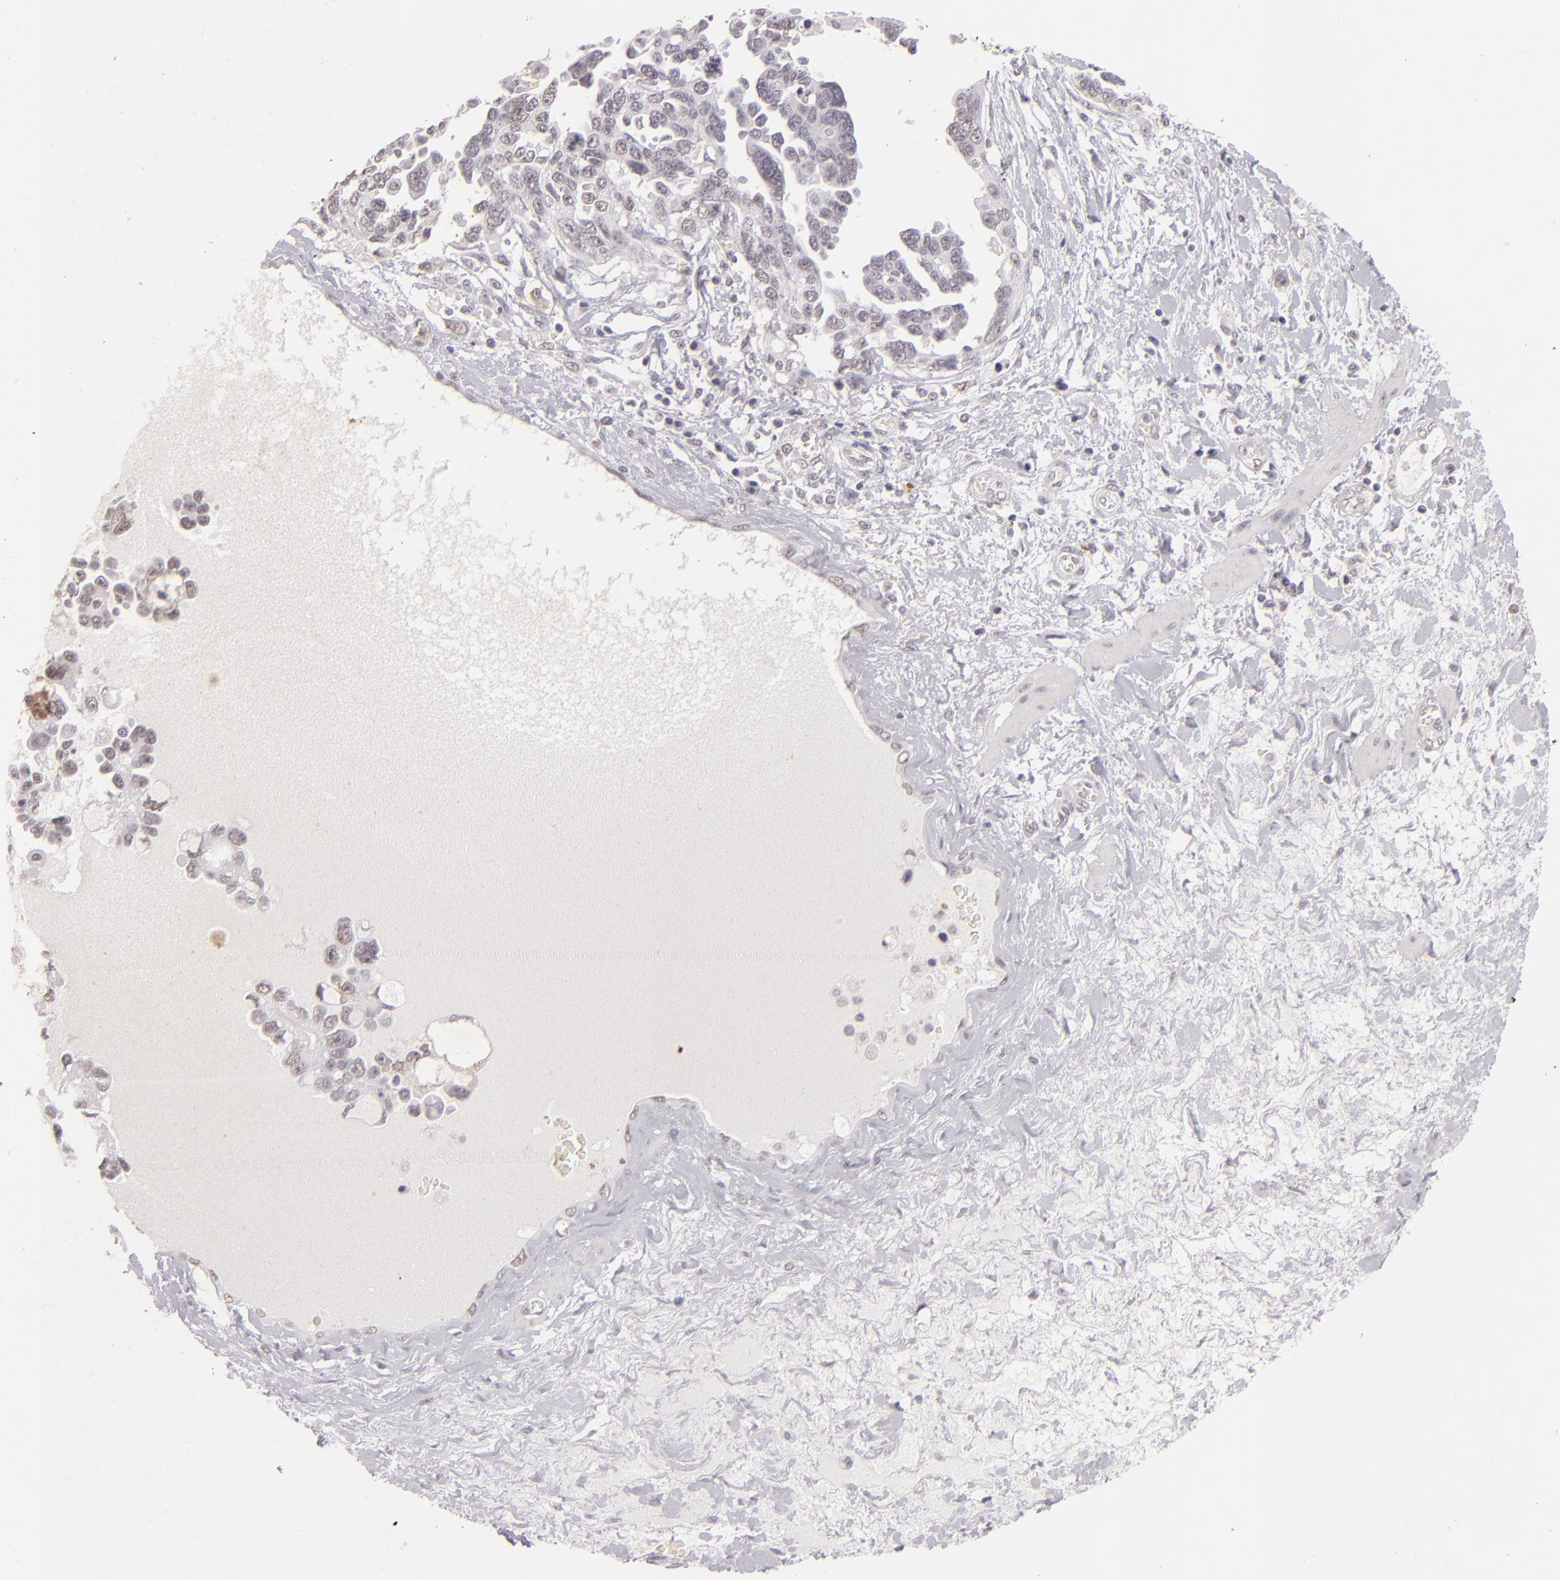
{"staining": {"intensity": "negative", "quantity": "none", "location": "none"}, "tissue": "ovarian cancer", "cell_type": "Tumor cells", "image_type": "cancer", "snomed": [{"axis": "morphology", "description": "Cystadenocarcinoma, serous, NOS"}, {"axis": "topography", "description": "Ovary"}], "caption": "A histopathology image of human serous cystadenocarcinoma (ovarian) is negative for staining in tumor cells.", "gene": "CBX3", "patient": {"sex": "female", "age": 63}}